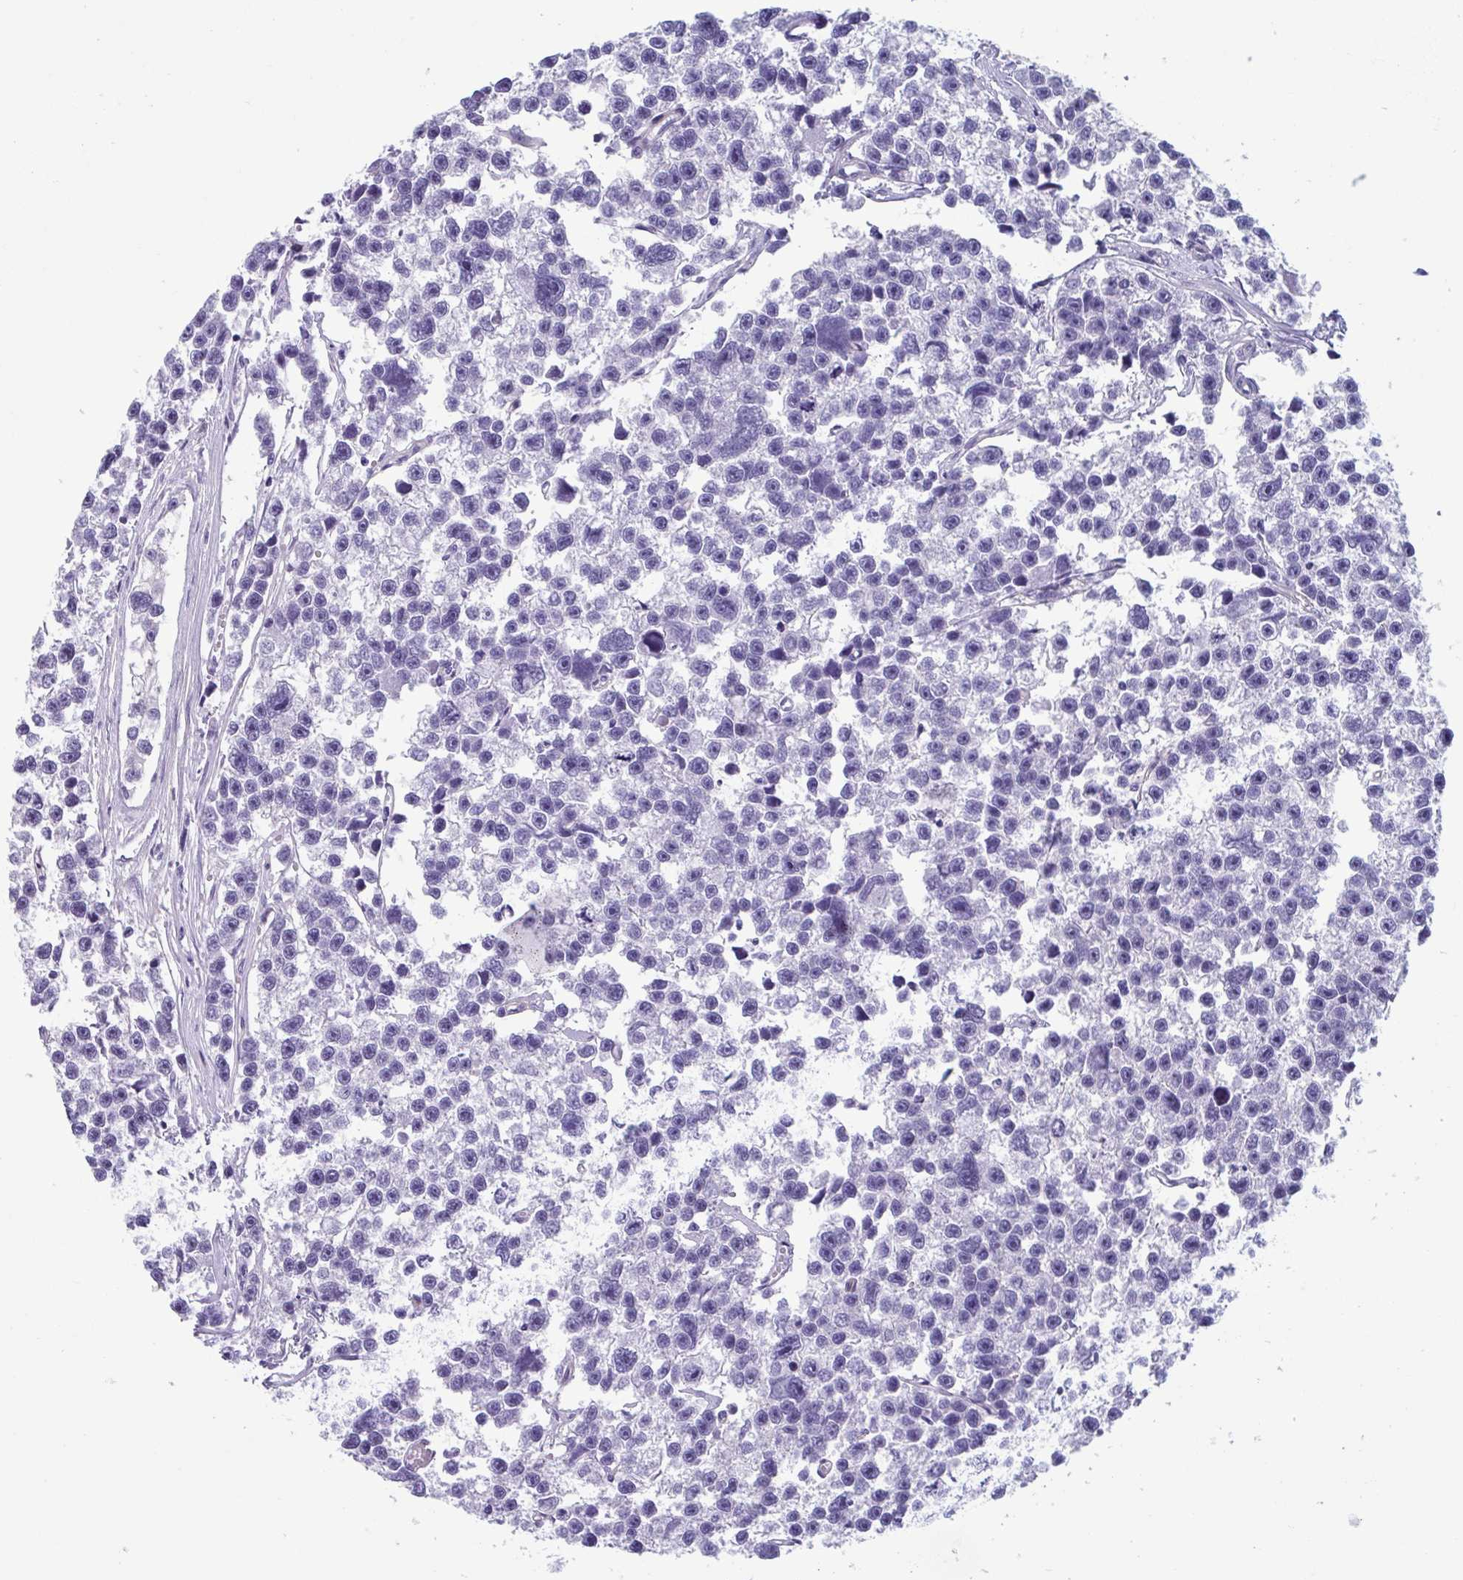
{"staining": {"intensity": "negative", "quantity": "none", "location": "none"}, "tissue": "testis cancer", "cell_type": "Tumor cells", "image_type": "cancer", "snomed": [{"axis": "morphology", "description": "Seminoma, NOS"}, {"axis": "topography", "description": "Testis"}], "caption": "This is an IHC photomicrograph of human seminoma (testis). There is no positivity in tumor cells.", "gene": "LPIN3", "patient": {"sex": "male", "age": 26}}